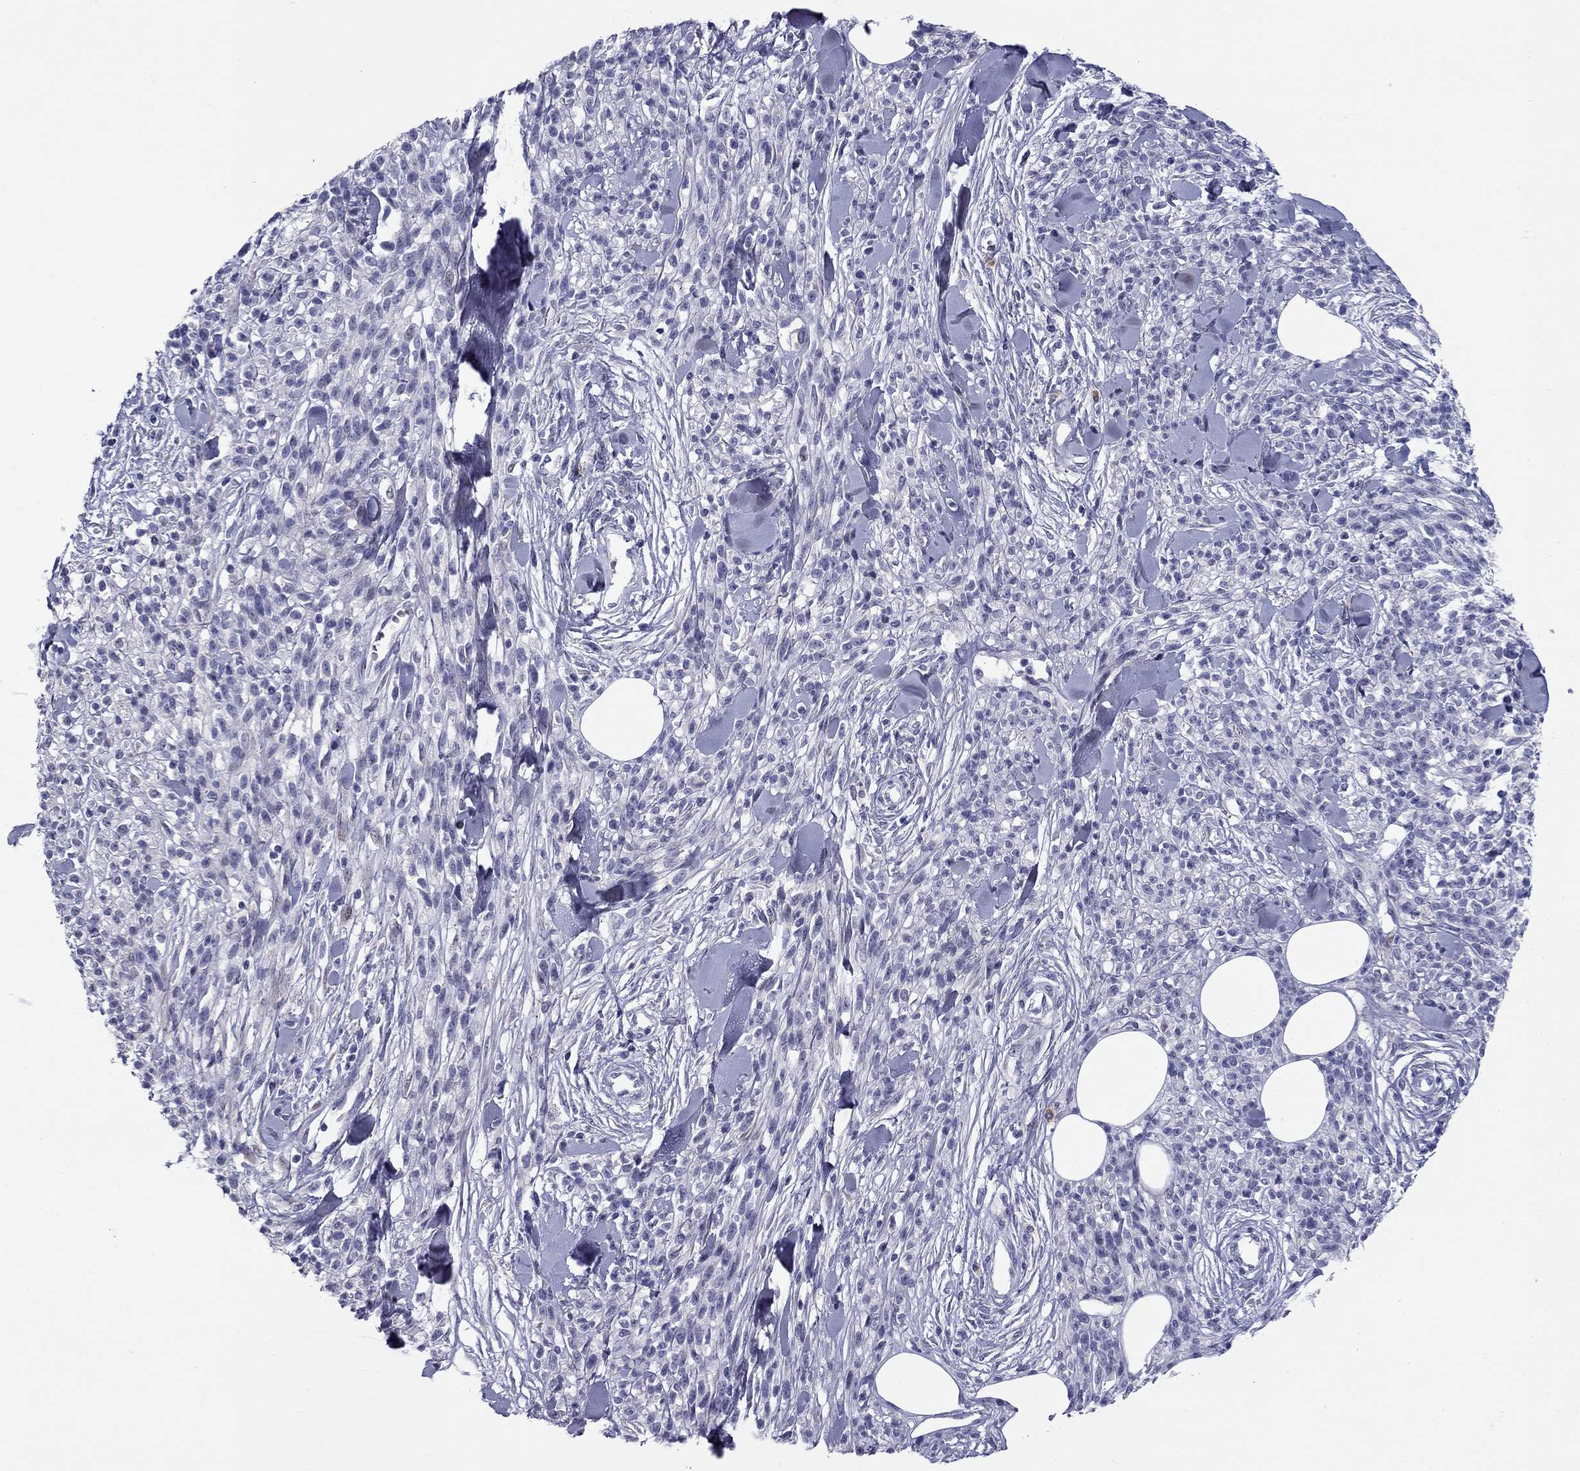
{"staining": {"intensity": "negative", "quantity": "none", "location": "none"}, "tissue": "melanoma", "cell_type": "Tumor cells", "image_type": "cancer", "snomed": [{"axis": "morphology", "description": "Malignant melanoma, NOS"}, {"axis": "topography", "description": "Skin"}, {"axis": "topography", "description": "Skin of trunk"}], "caption": "Malignant melanoma stained for a protein using immunohistochemistry reveals no expression tumor cells.", "gene": "C8orf88", "patient": {"sex": "male", "age": 74}}